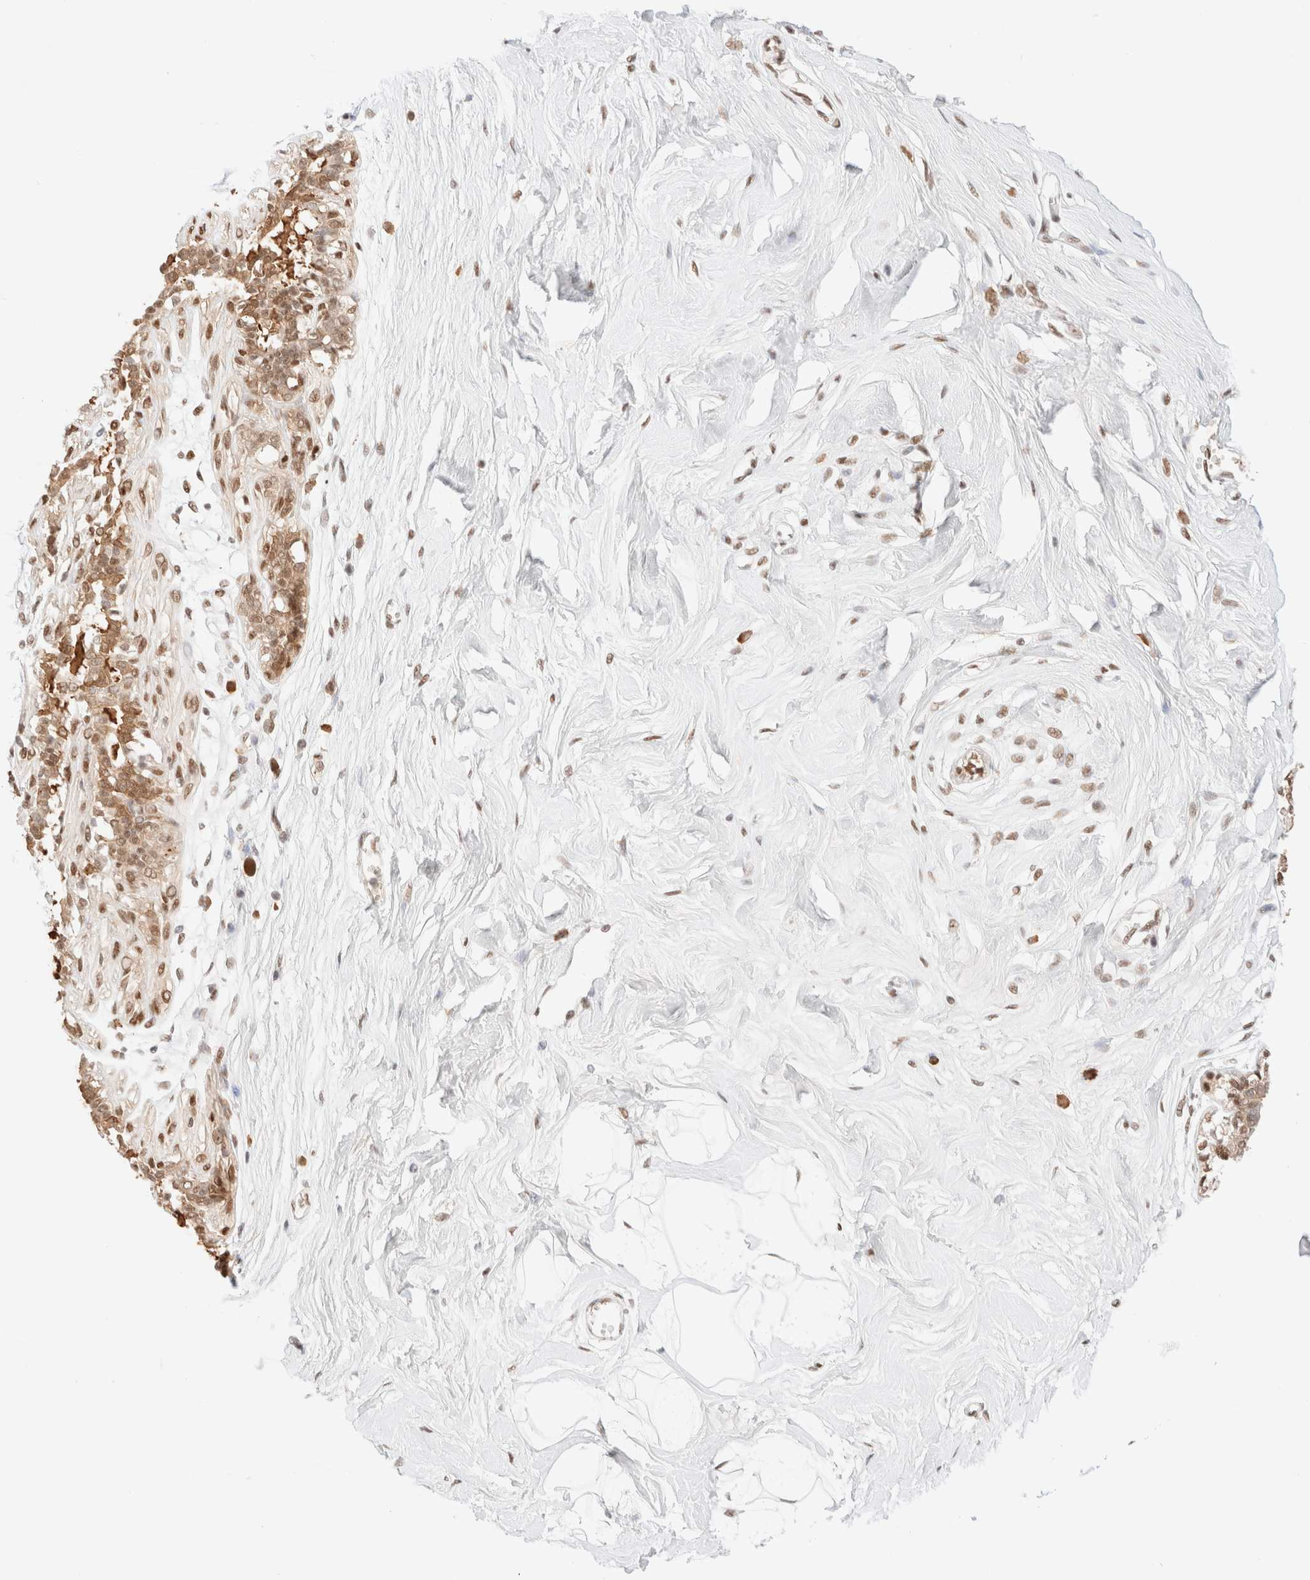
{"staining": {"intensity": "negative", "quantity": "none", "location": "none"}, "tissue": "breast", "cell_type": "Adipocytes", "image_type": "normal", "snomed": [{"axis": "morphology", "description": "Normal tissue, NOS"}, {"axis": "topography", "description": "Breast"}], "caption": "This histopathology image is of benign breast stained with IHC to label a protein in brown with the nuclei are counter-stained blue. There is no staining in adipocytes.", "gene": "CIC", "patient": {"sex": "female", "age": 45}}